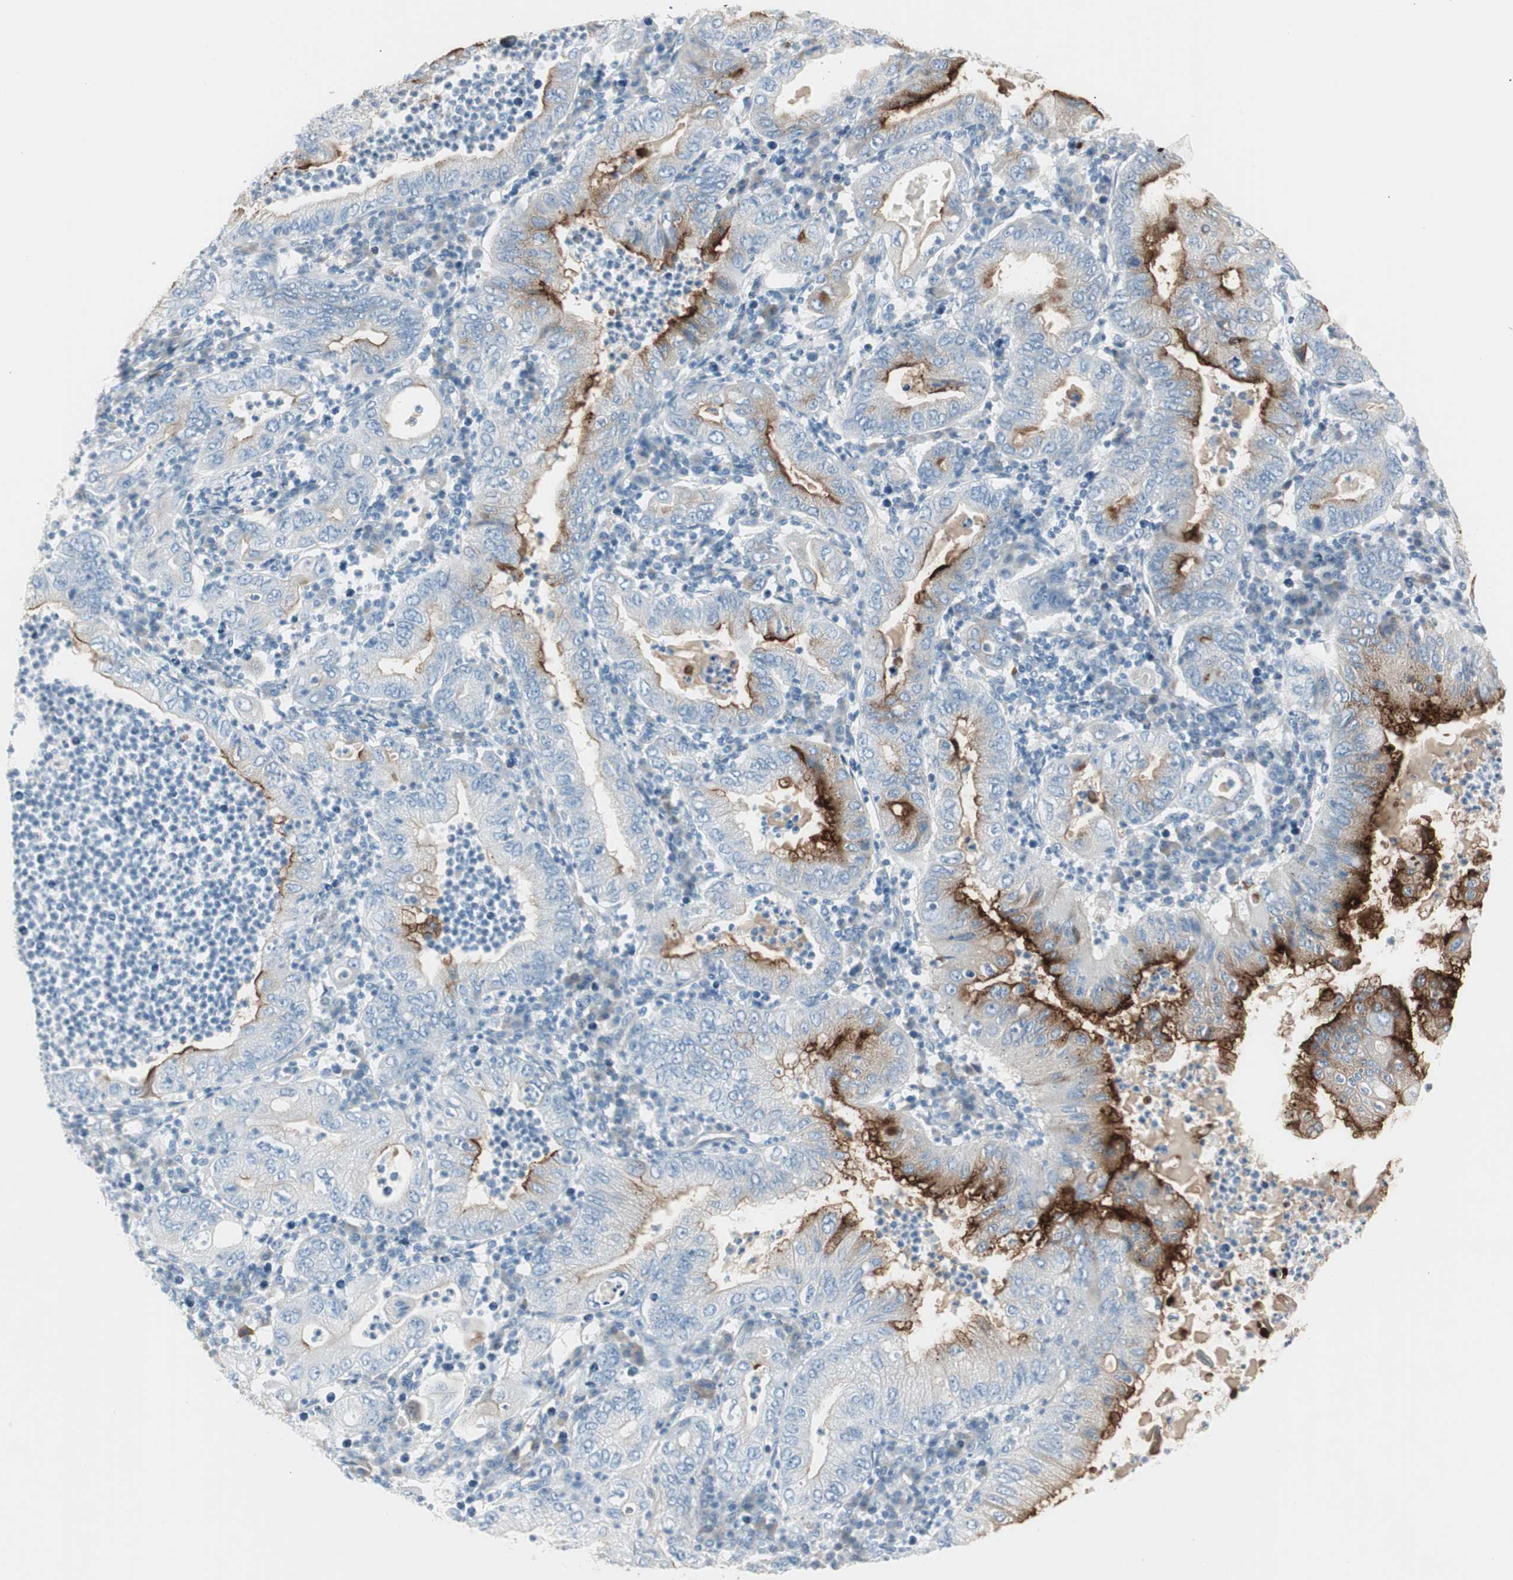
{"staining": {"intensity": "strong", "quantity": "25%-75%", "location": "cytoplasmic/membranous"}, "tissue": "stomach cancer", "cell_type": "Tumor cells", "image_type": "cancer", "snomed": [{"axis": "morphology", "description": "Normal tissue, NOS"}, {"axis": "morphology", "description": "Adenocarcinoma, NOS"}, {"axis": "topography", "description": "Esophagus"}, {"axis": "topography", "description": "Stomach, upper"}, {"axis": "topography", "description": "Peripheral nerve tissue"}], "caption": "A brown stain highlights strong cytoplasmic/membranous positivity of a protein in human stomach cancer (adenocarcinoma) tumor cells.", "gene": "CDHR5", "patient": {"sex": "male", "age": 62}}